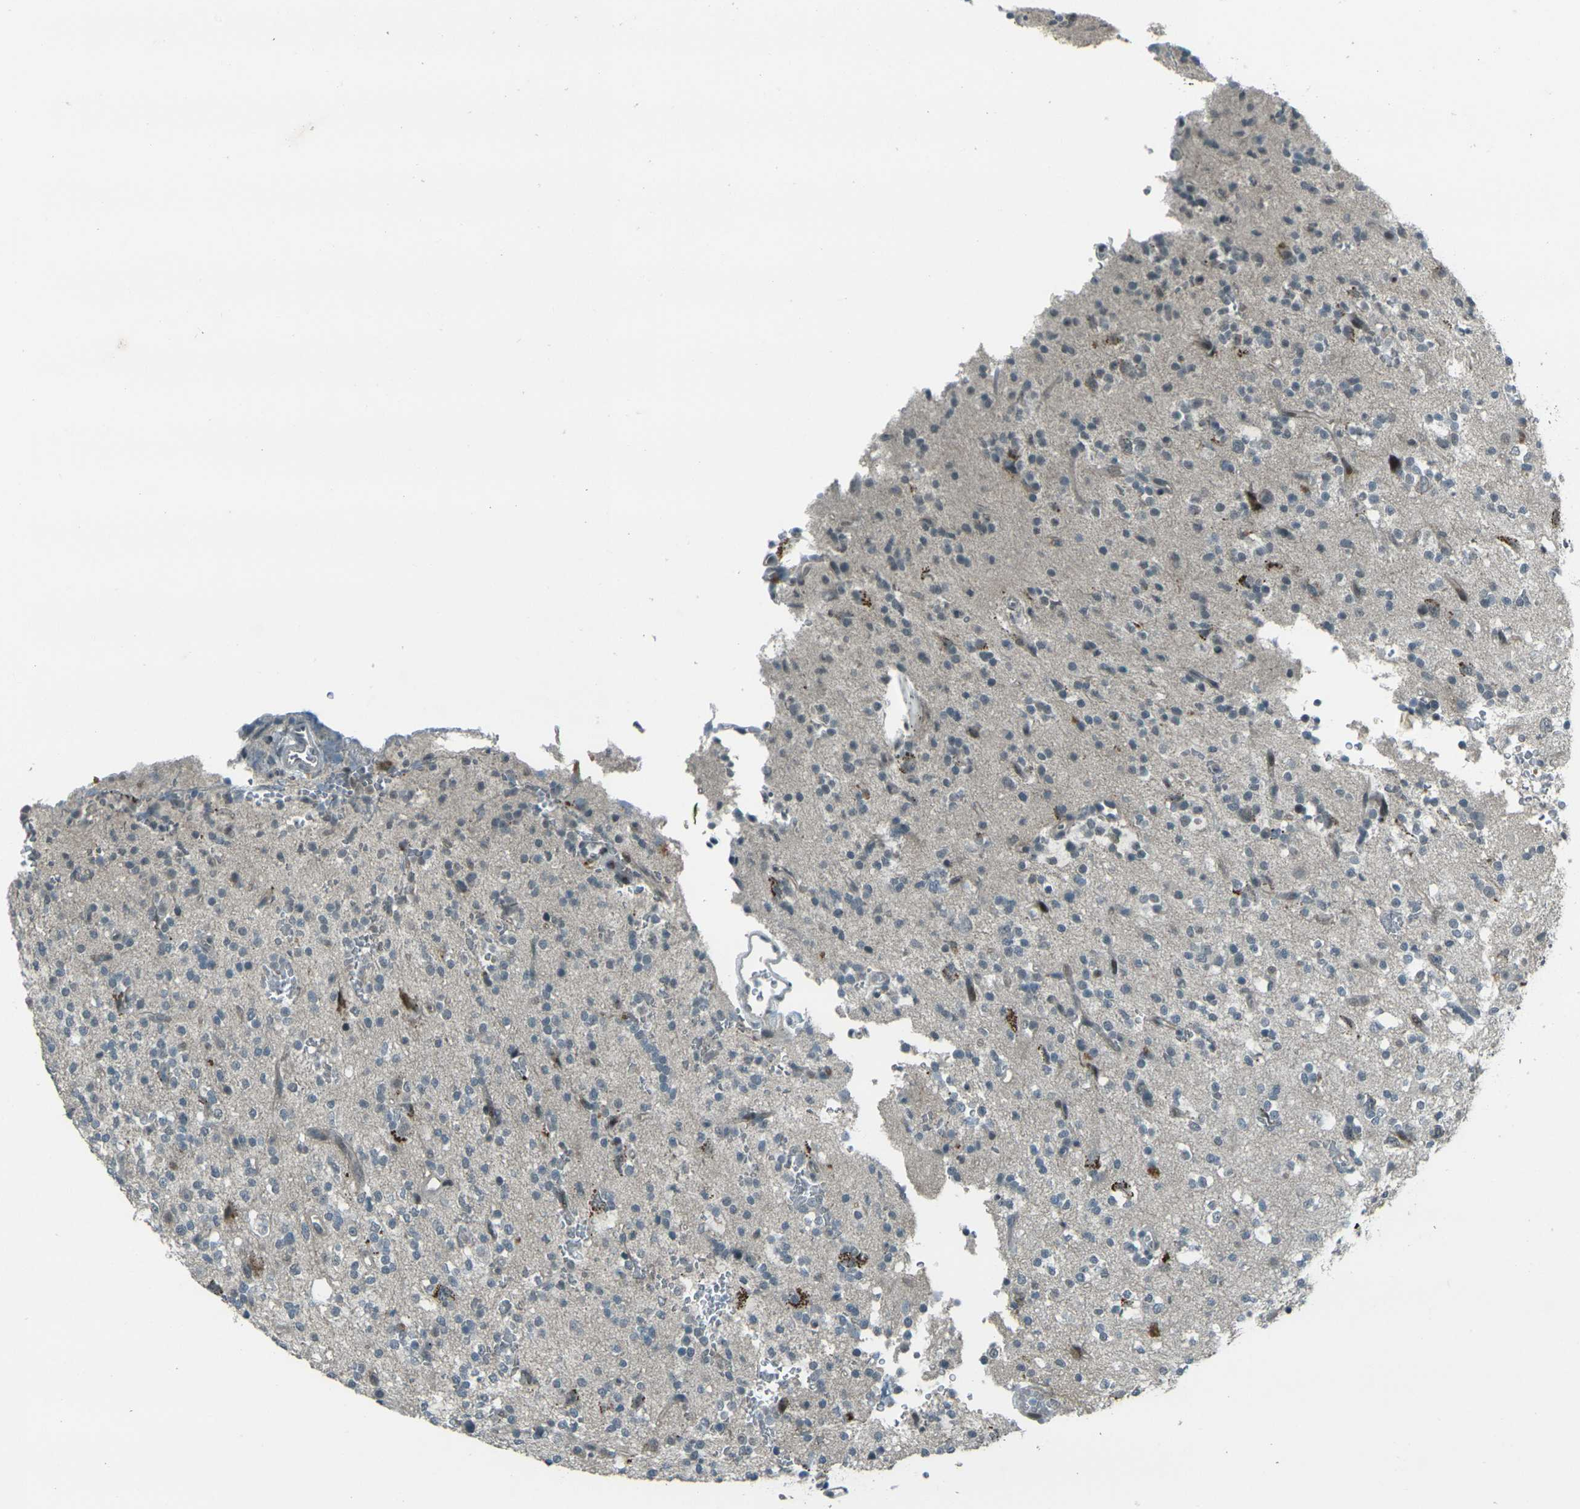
{"staining": {"intensity": "negative", "quantity": "none", "location": "none"}, "tissue": "glioma", "cell_type": "Tumor cells", "image_type": "cancer", "snomed": [{"axis": "morphology", "description": "Glioma, malignant, High grade"}, {"axis": "topography", "description": "Brain"}], "caption": "Malignant glioma (high-grade) was stained to show a protein in brown. There is no significant expression in tumor cells.", "gene": "GPR19", "patient": {"sex": "male", "age": 47}}